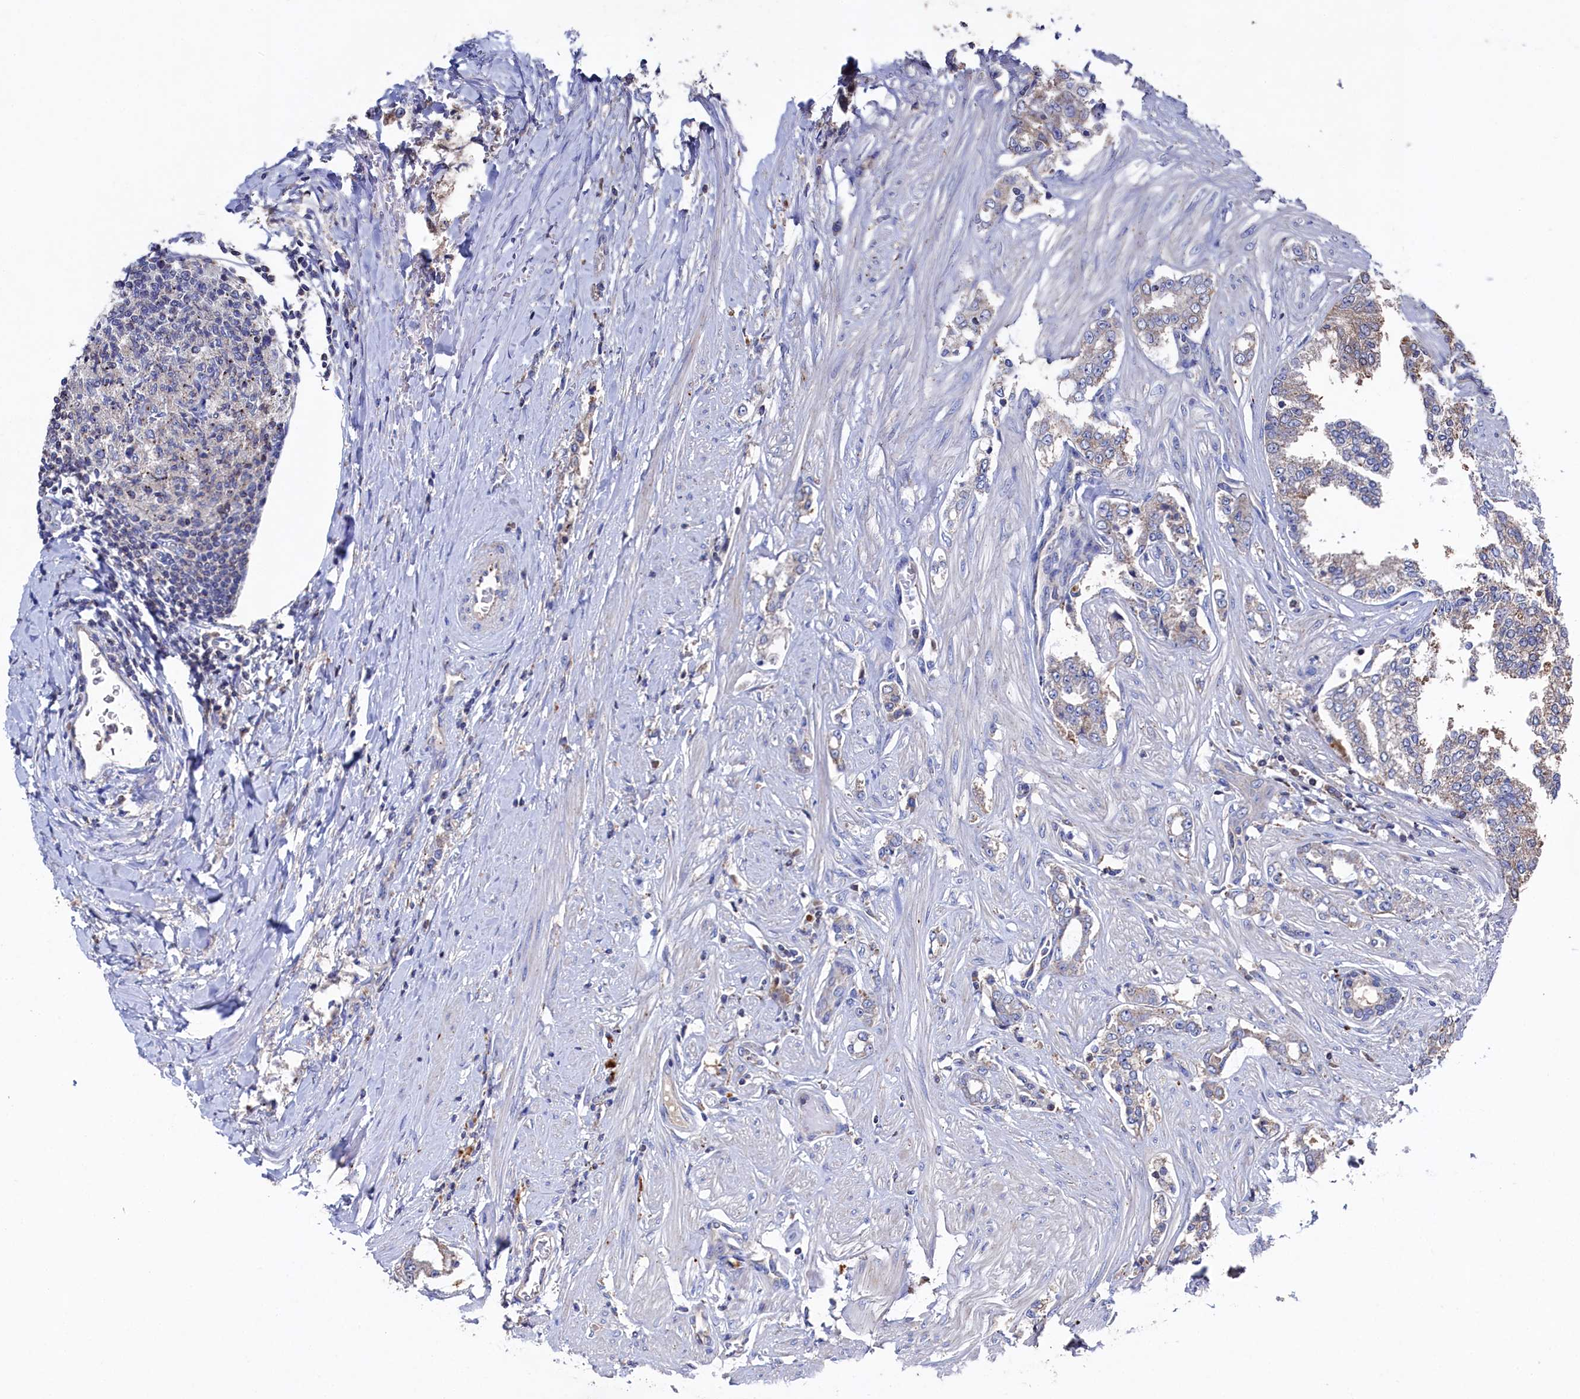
{"staining": {"intensity": "weak", "quantity": ">75%", "location": "cytoplasmic/membranous"}, "tissue": "prostate cancer", "cell_type": "Tumor cells", "image_type": "cancer", "snomed": [{"axis": "morphology", "description": "Adenocarcinoma, High grade"}, {"axis": "topography", "description": "Prostate"}], "caption": "This micrograph shows immunohistochemistry staining of human prostate cancer (adenocarcinoma (high-grade)), with low weak cytoplasmic/membranous expression in about >75% of tumor cells.", "gene": "TK2", "patient": {"sex": "male", "age": 64}}